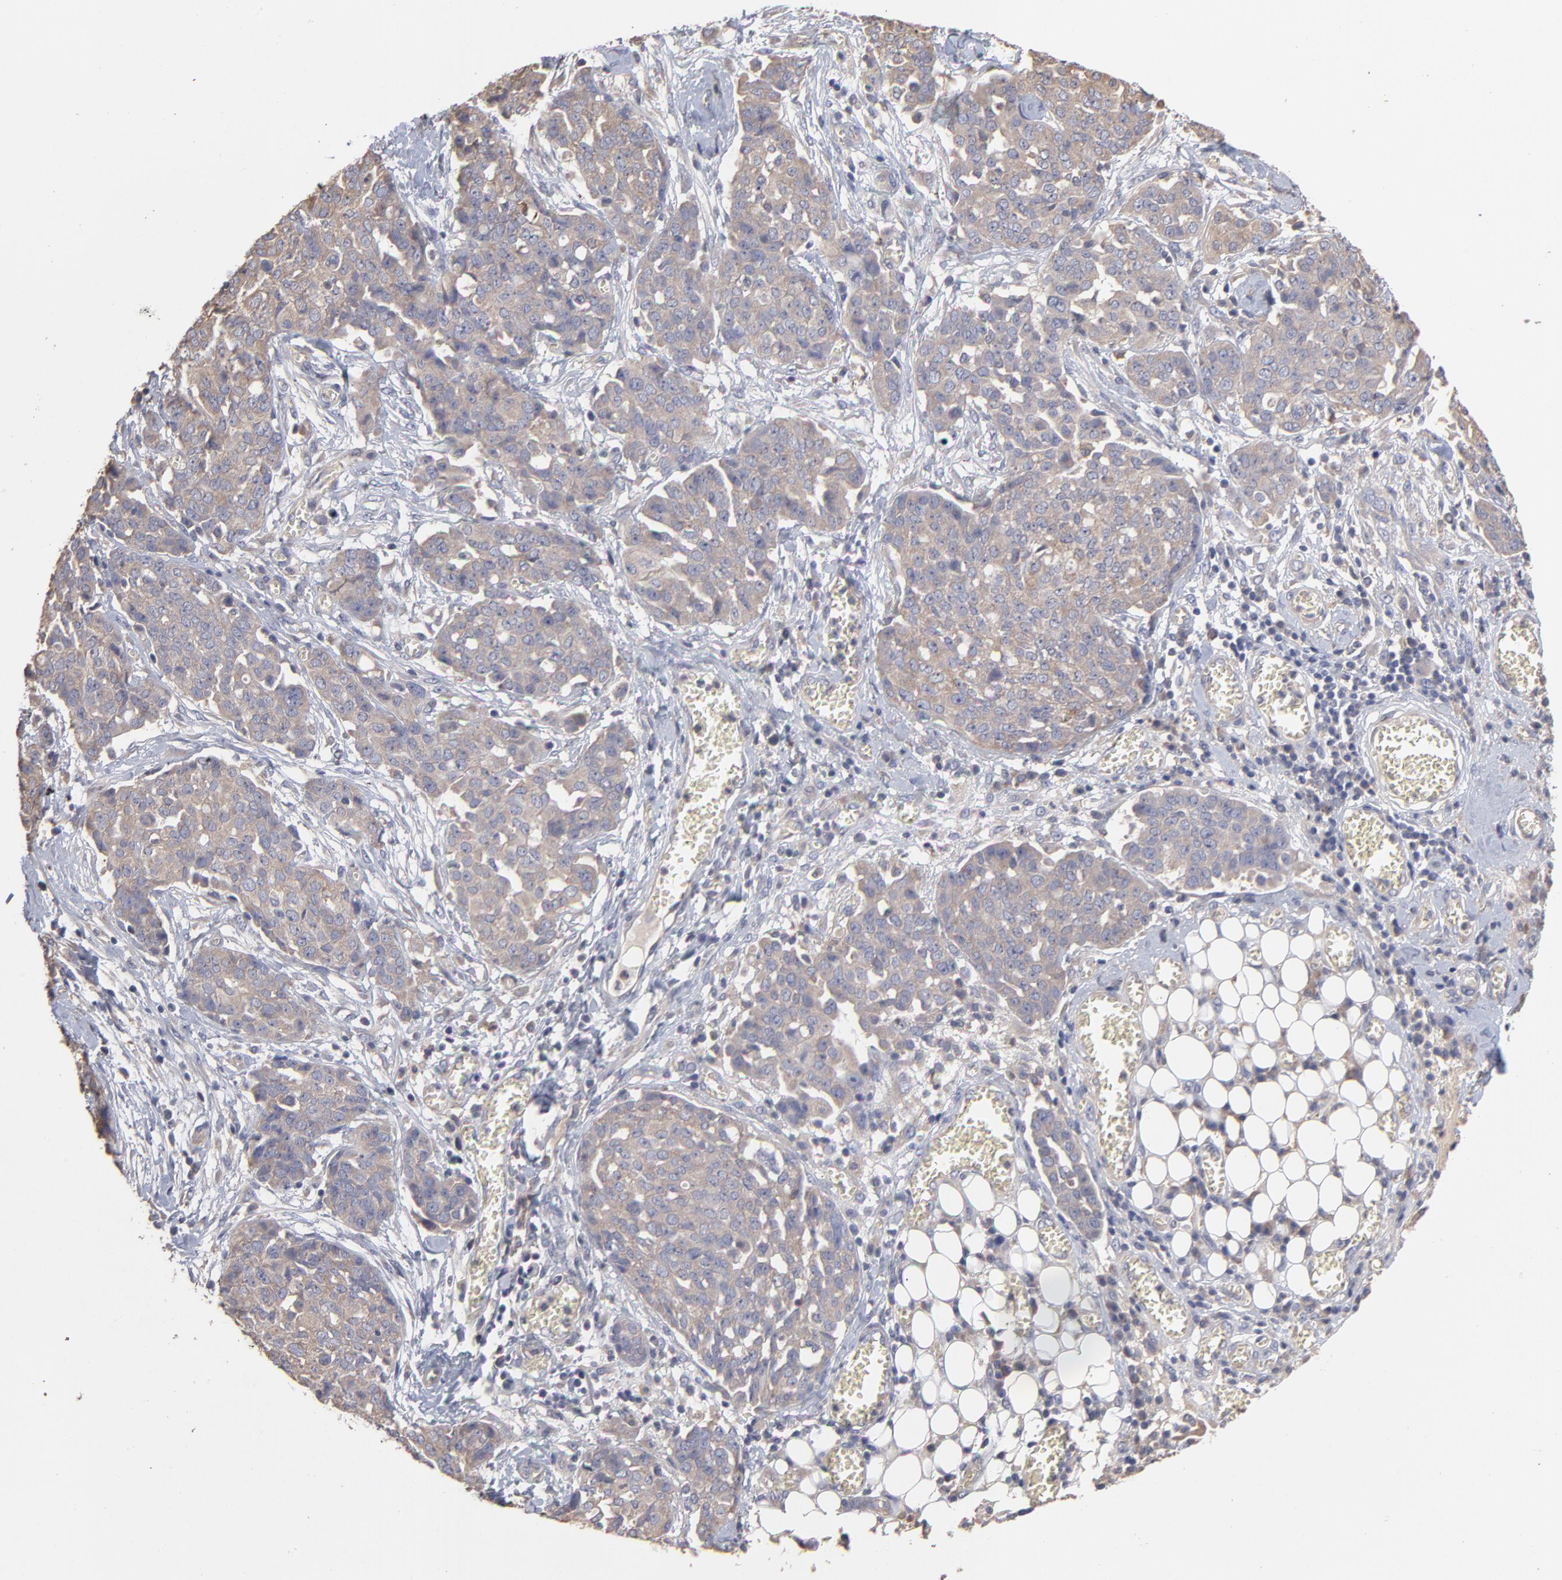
{"staining": {"intensity": "weak", "quantity": ">75%", "location": "cytoplasmic/membranous"}, "tissue": "ovarian cancer", "cell_type": "Tumor cells", "image_type": "cancer", "snomed": [{"axis": "morphology", "description": "Cystadenocarcinoma, serous, NOS"}, {"axis": "topography", "description": "Soft tissue"}, {"axis": "topography", "description": "Ovary"}], "caption": "Protein staining of ovarian cancer tissue shows weak cytoplasmic/membranous staining in about >75% of tumor cells. Nuclei are stained in blue.", "gene": "TANGO2", "patient": {"sex": "female", "age": 57}}